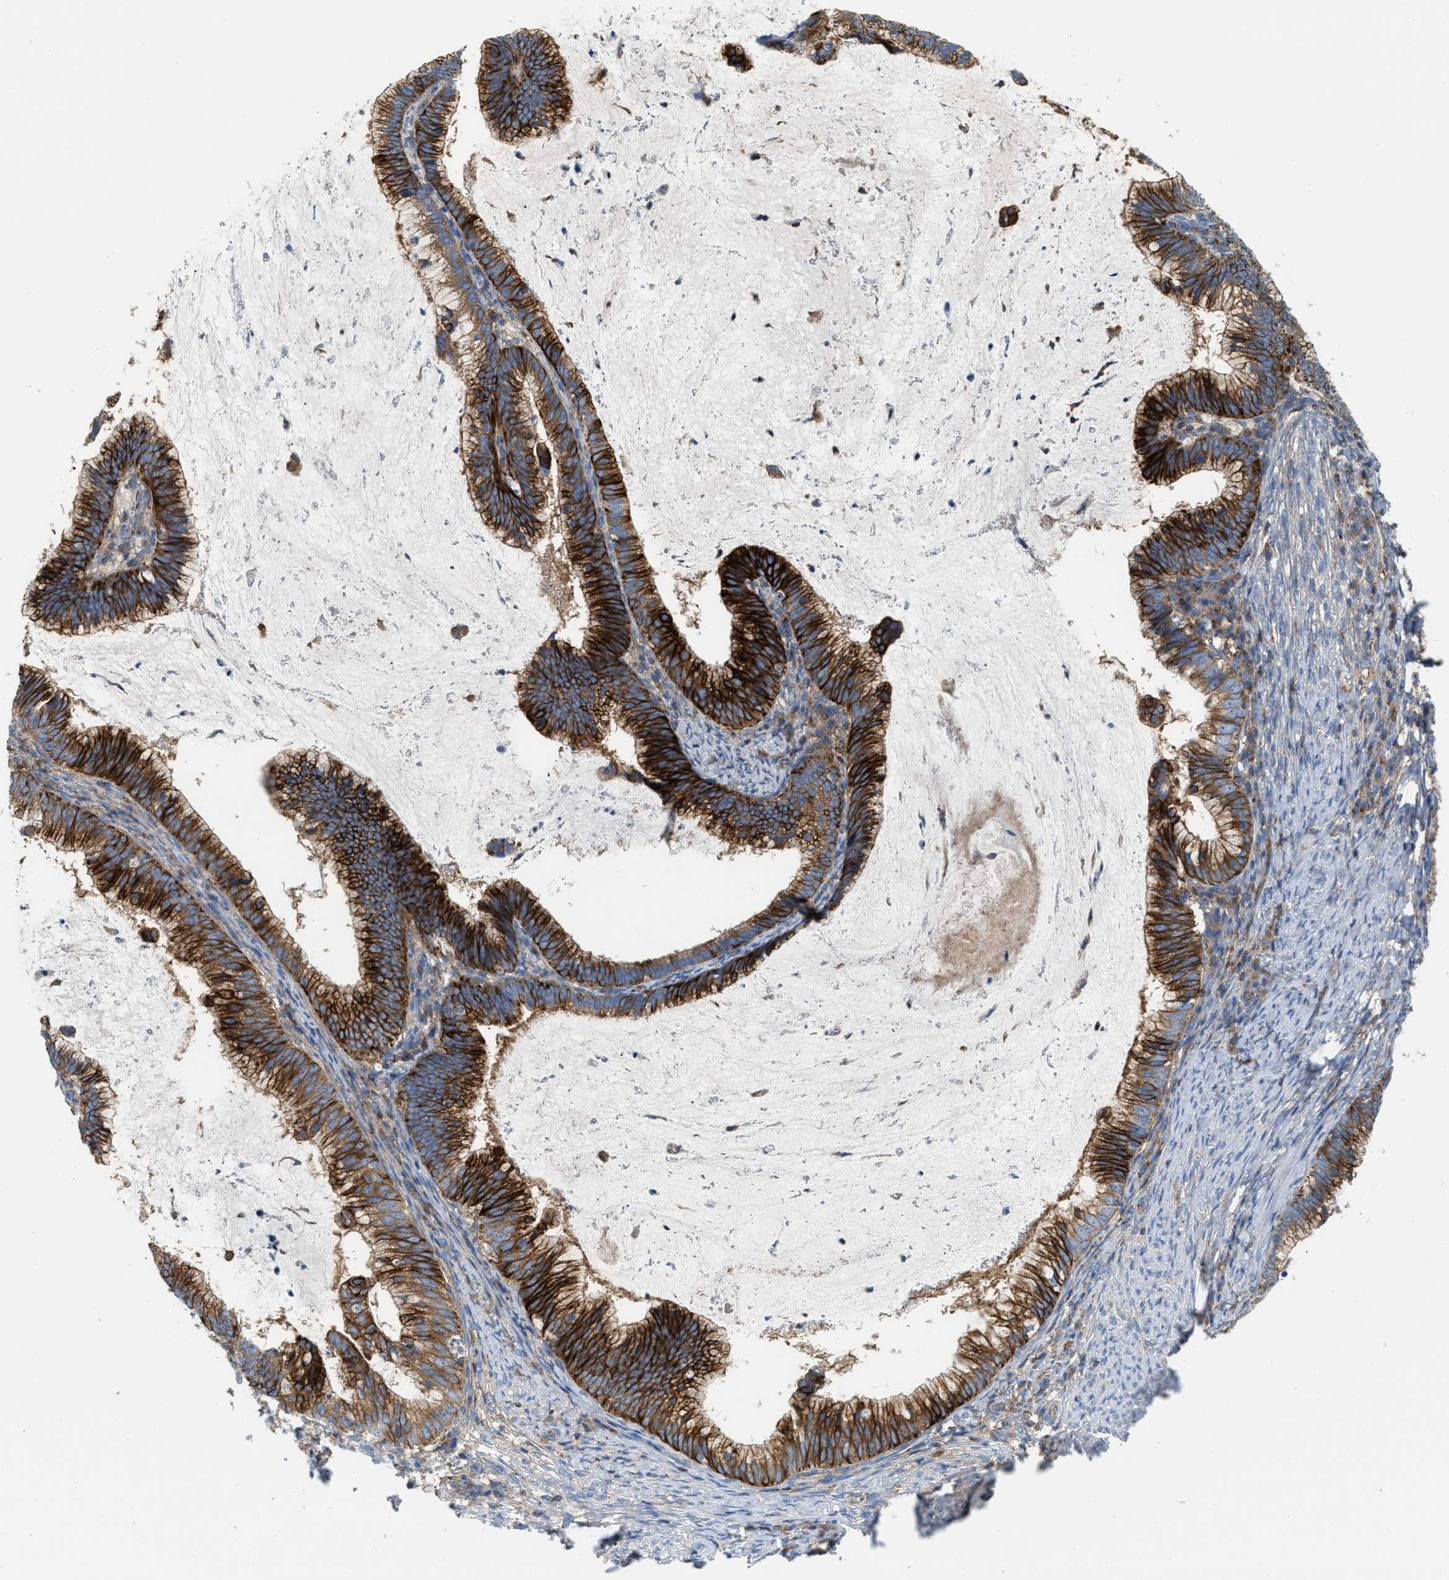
{"staining": {"intensity": "strong", "quantity": ">75%", "location": "cytoplasmic/membranous"}, "tissue": "cervical cancer", "cell_type": "Tumor cells", "image_type": "cancer", "snomed": [{"axis": "morphology", "description": "Adenocarcinoma, NOS"}, {"axis": "topography", "description": "Cervix"}], "caption": "DAB (3,3'-diaminobenzidine) immunohistochemical staining of cervical adenocarcinoma shows strong cytoplasmic/membranous protein expression in about >75% of tumor cells. (DAB (3,3'-diaminobenzidine) IHC, brown staining for protein, blue staining for nuclei).", "gene": "TBC1D15", "patient": {"sex": "female", "age": 36}}